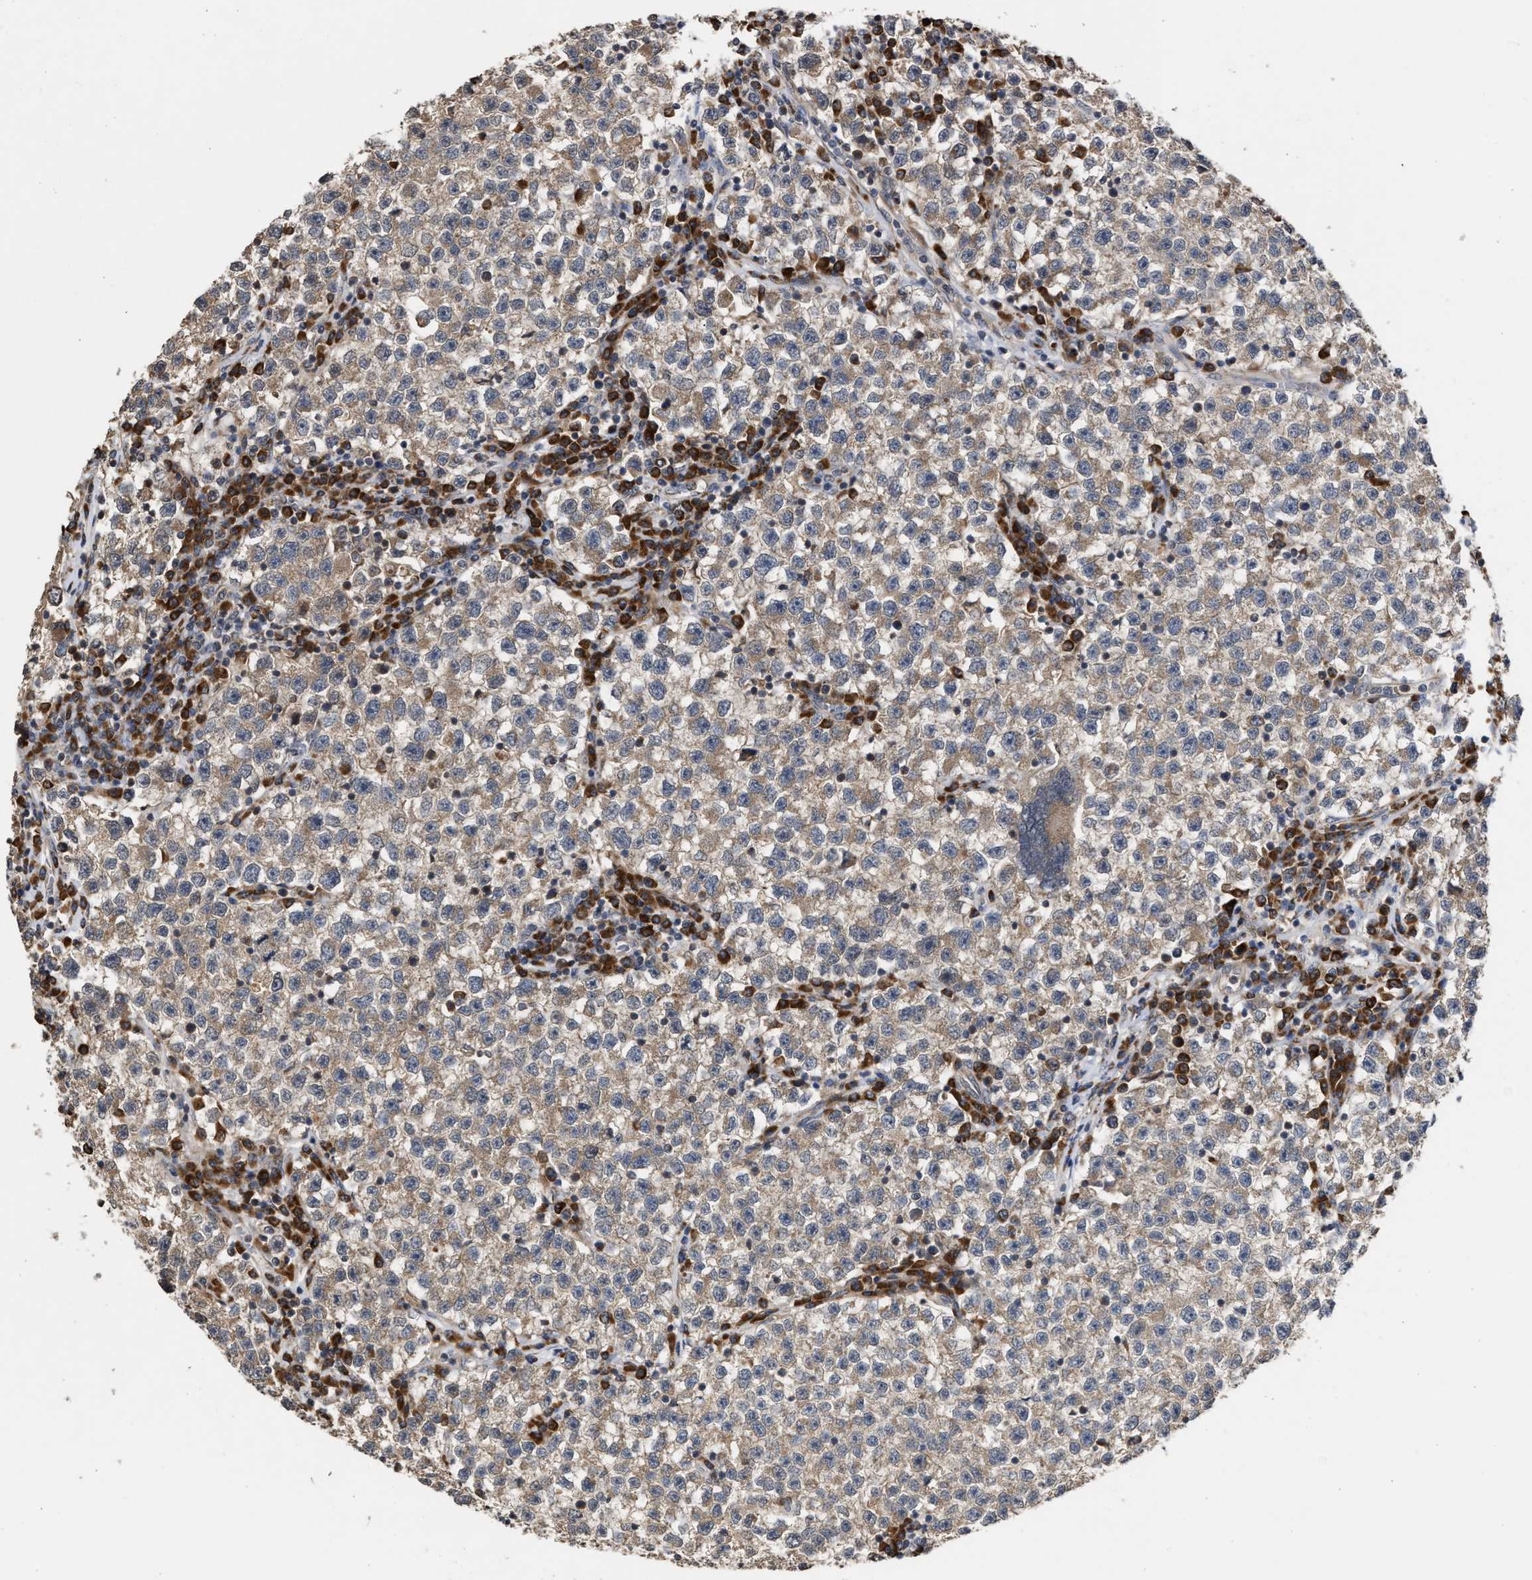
{"staining": {"intensity": "weak", "quantity": ">75%", "location": "cytoplasmic/membranous"}, "tissue": "testis cancer", "cell_type": "Tumor cells", "image_type": "cancer", "snomed": [{"axis": "morphology", "description": "Seminoma, NOS"}, {"axis": "topography", "description": "Testis"}], "caption": "Weak cytoplasmic/membranous positivity for a protein is appreciated in about >75% of tumor cells of testis cancer using IHC.", "gene": "SAR1A", "patient": {"sex": "male", "age": 22}}